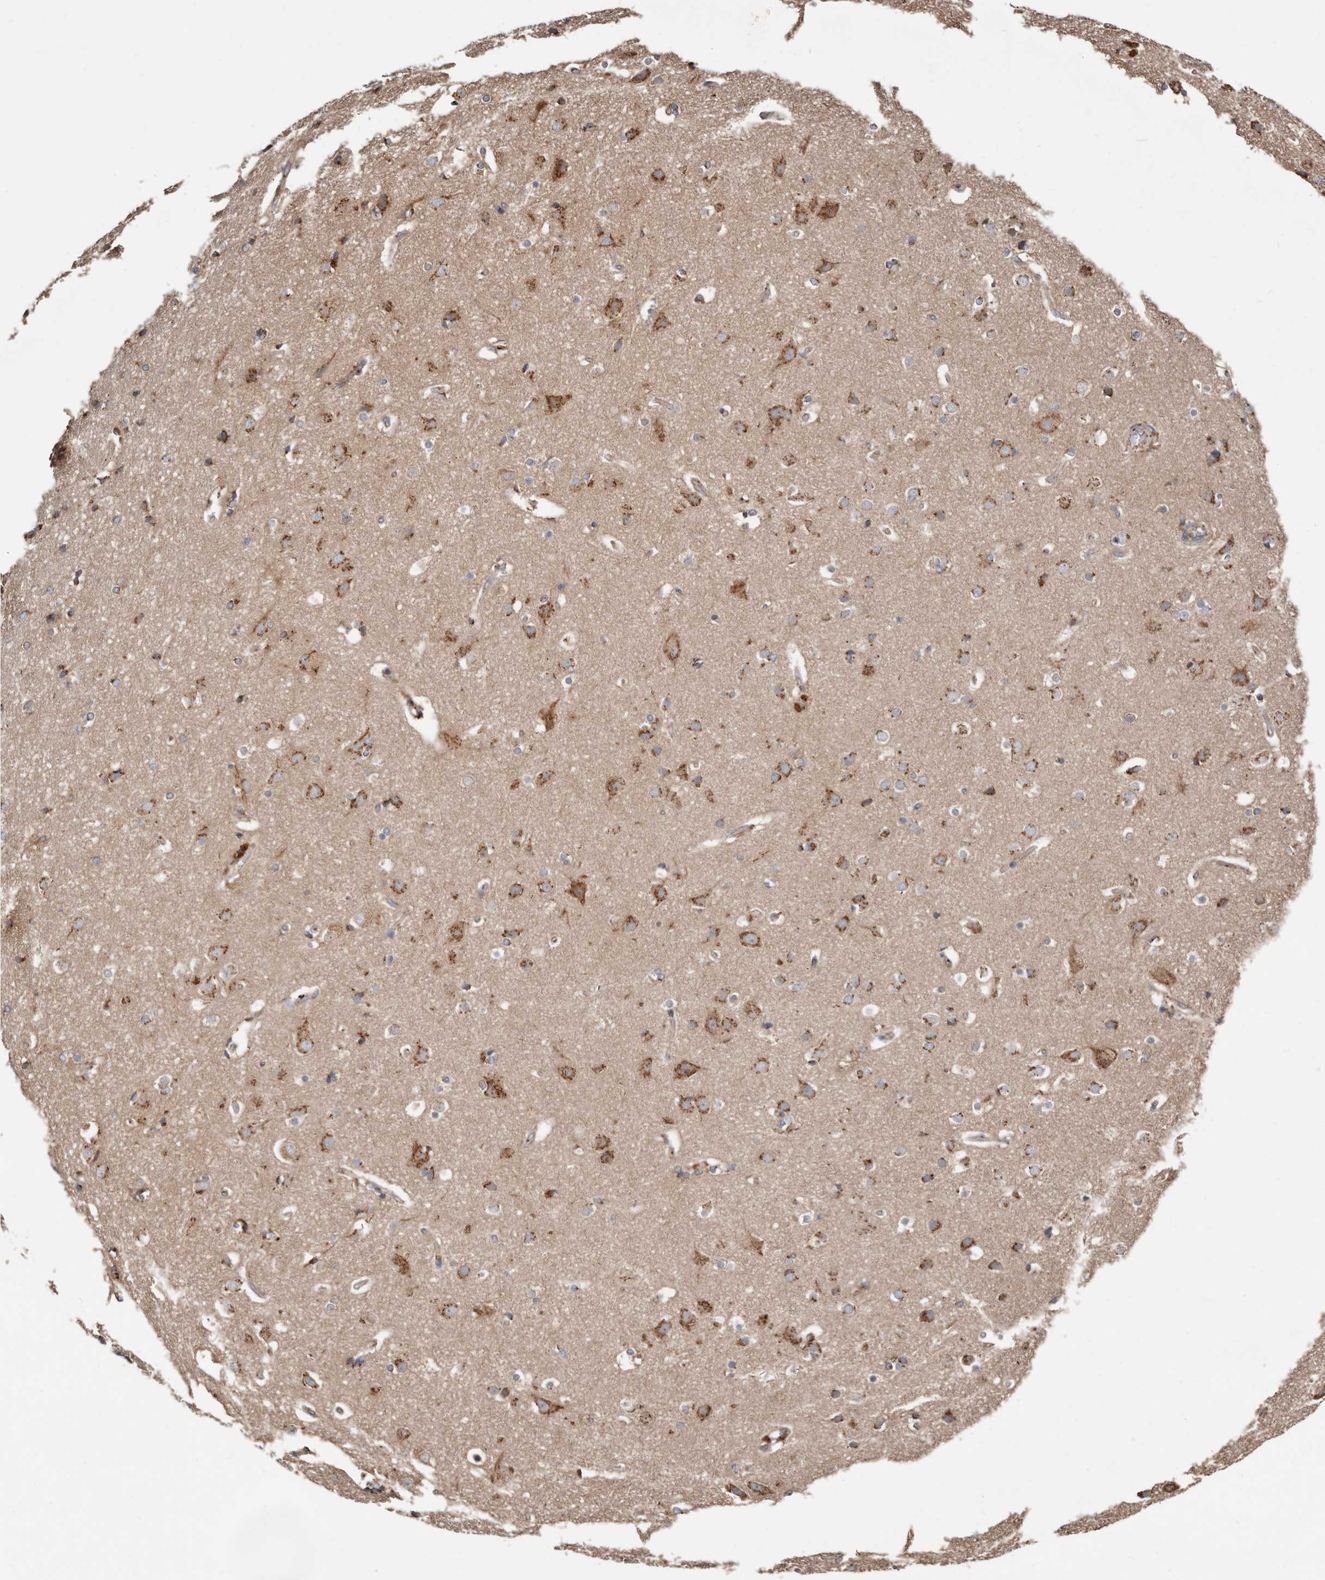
{"staining": {"intensity": "moderate", "quantity": "25%-75%", "location": "cytoplasmic/membranous"}, "tissue": "cerebral cortex", "cell_type": "Endothelial cells", "image_type": "normal", "snomed": [{"axis": "morphology", "description": "Normal tissue, NOS"}, {"axis": "topography", "description": "Cerebral cortex"}], "caption": "Endothelial cells show medium levels of moderate cytoplasmic/membranous staining in about 25%-75% of cells in normal human cerebral cortex.", "gene": "COG1", "patient": {"sex": "male", "age": 54}}